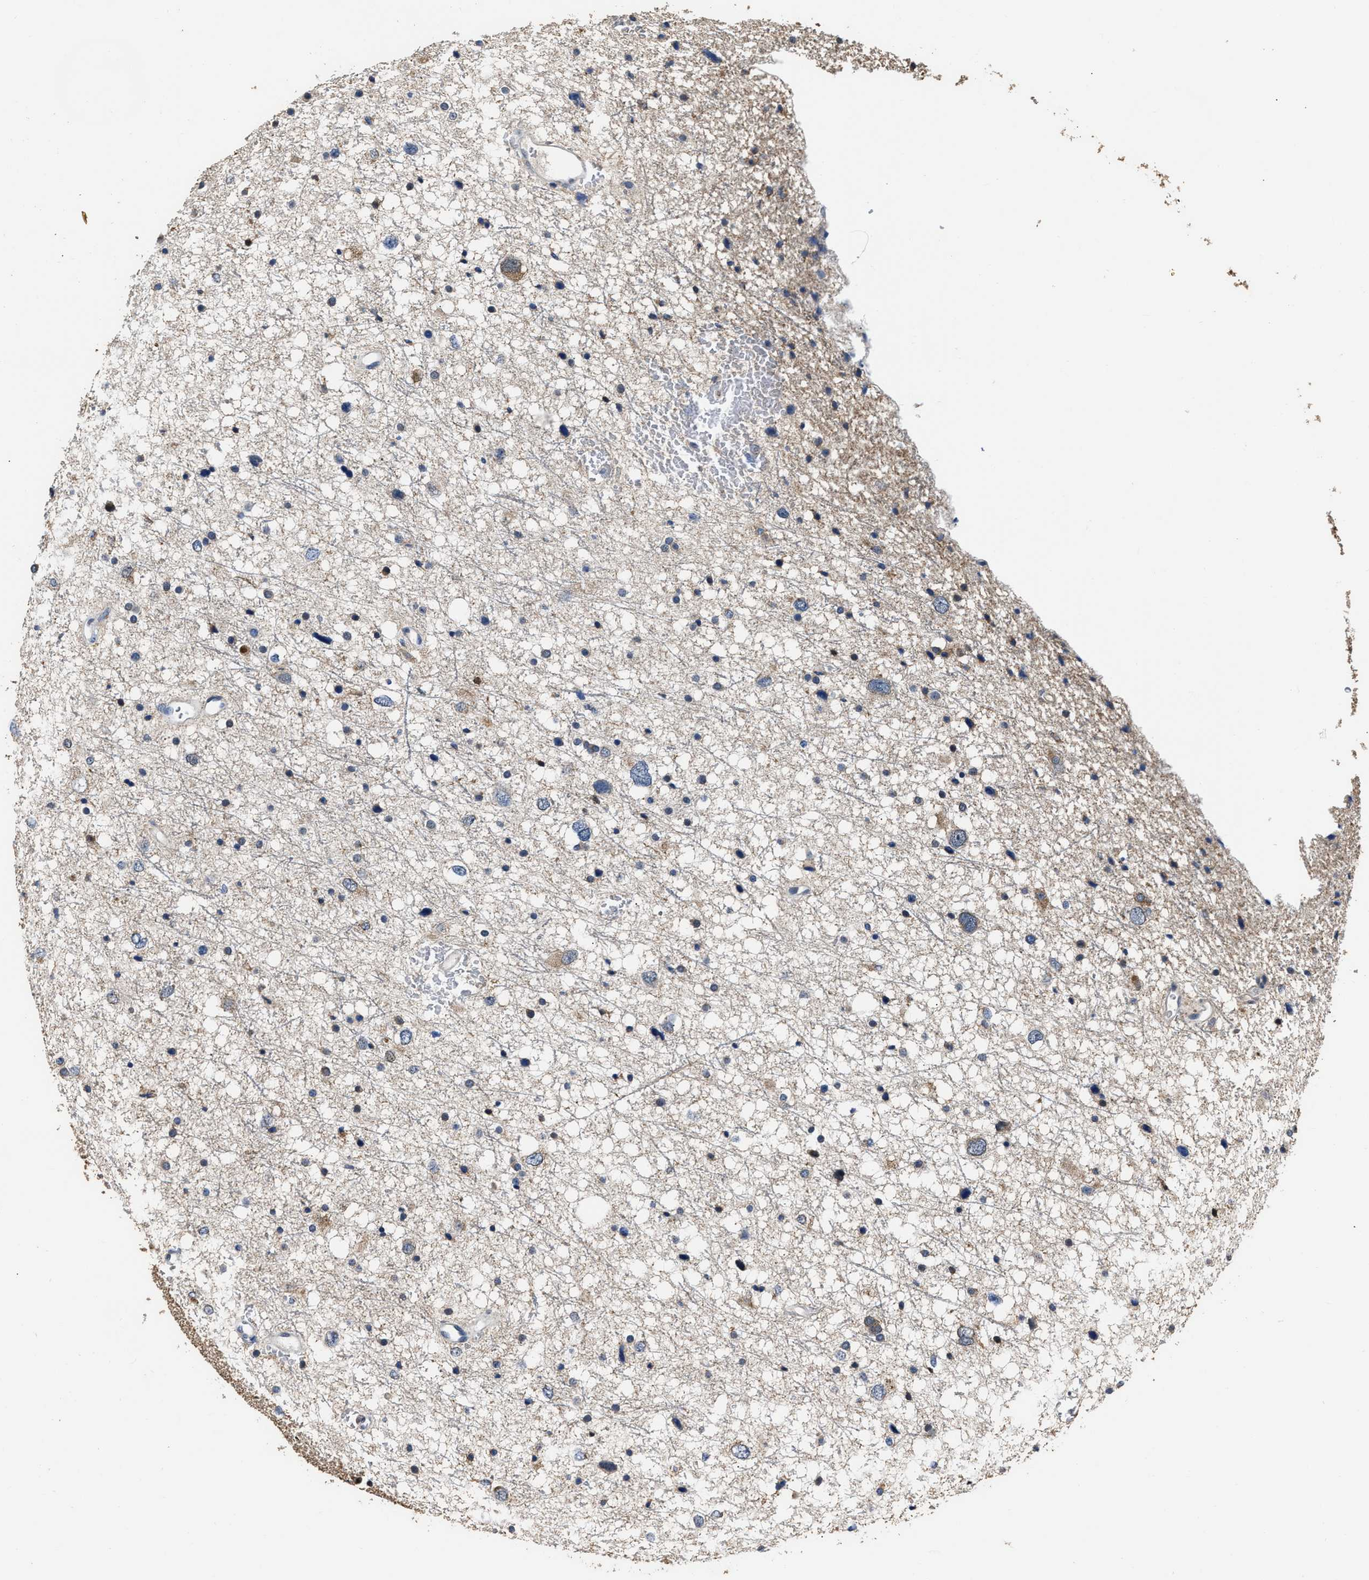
{"staining": {"intensity": "weak", "quantity": "<25%", "location": "cytoplasmic/membranous"}, "tissue": "glioma", "cell_type": "Tumor cells", "image_type": "cancer", "snomed": [{"axis": "morphology", "description": "Glioma, malignant, Low grade"}, {"axis": "topography", "description": "Brain"}], "caption": "Low-grade glioma (malignant) stained for a protein using IHC demonstrates no positivity tumor cells.", "gene": "NSUN5", "patient": {"sex": "female", "age": 37}}